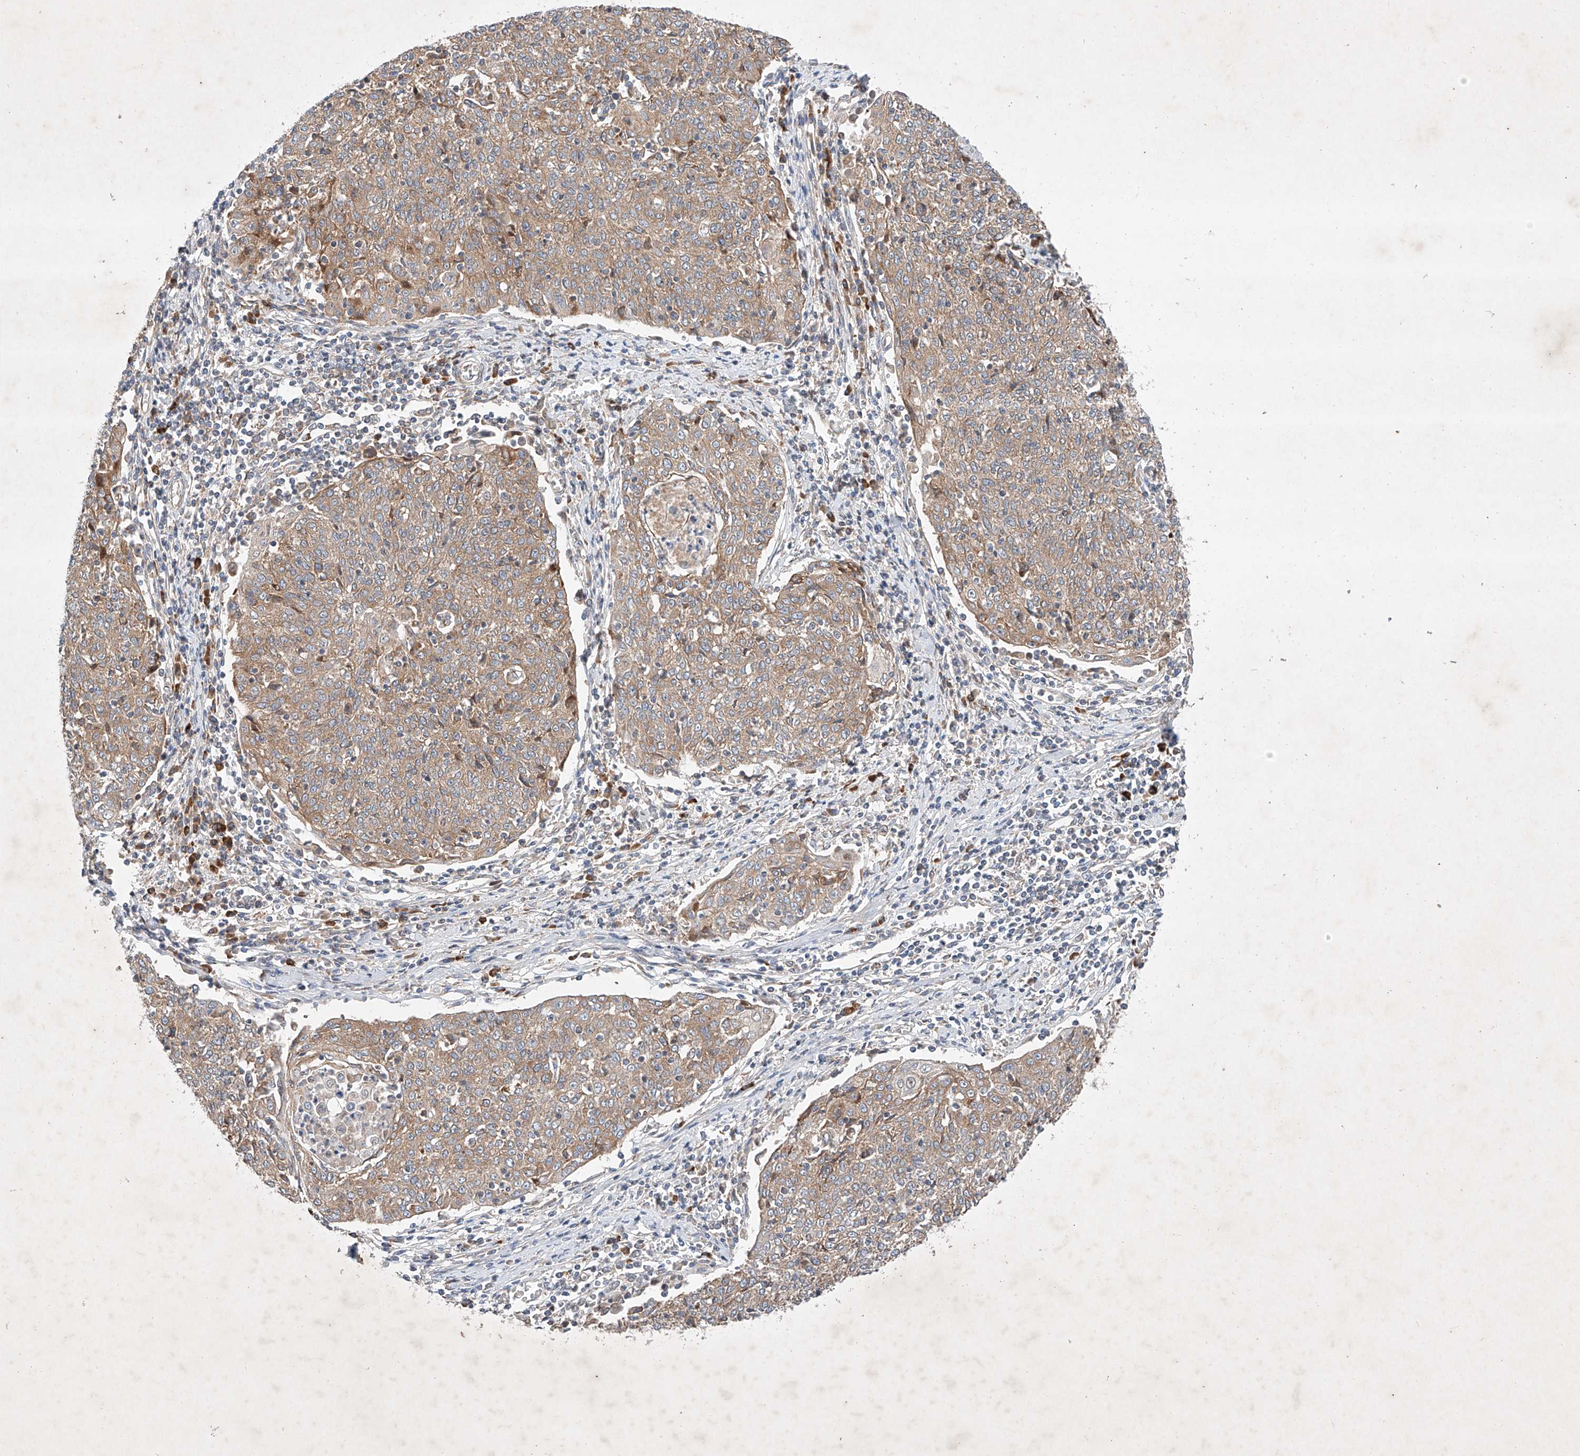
{"staining": {"intensity": "weak", "quantity": ">75%", "location": "cytoplasmic/membranous"}, "tissue": "cervical cancer", "cell_type": "Tumor cells", "image_type": "cancer", "snomed": [{"axis": "morphology", "description": "Squamous cell carcinoma, NOS"}, {"axis": "topography", "description": "Cervix"}], "caption": "Immunohistochemistry (IHC) micrograph of neoplastic tissue: human cervical squamous cell carcinoma stained using IHC demonstrates low levels of weak protein expression localized specifically in the cytoplasmic/membranous of tumor cells, appearing as a cytoplasmic/membranous brown color.", "gene": "FASTK", "patient": {"sex": "female", "age": 48}}